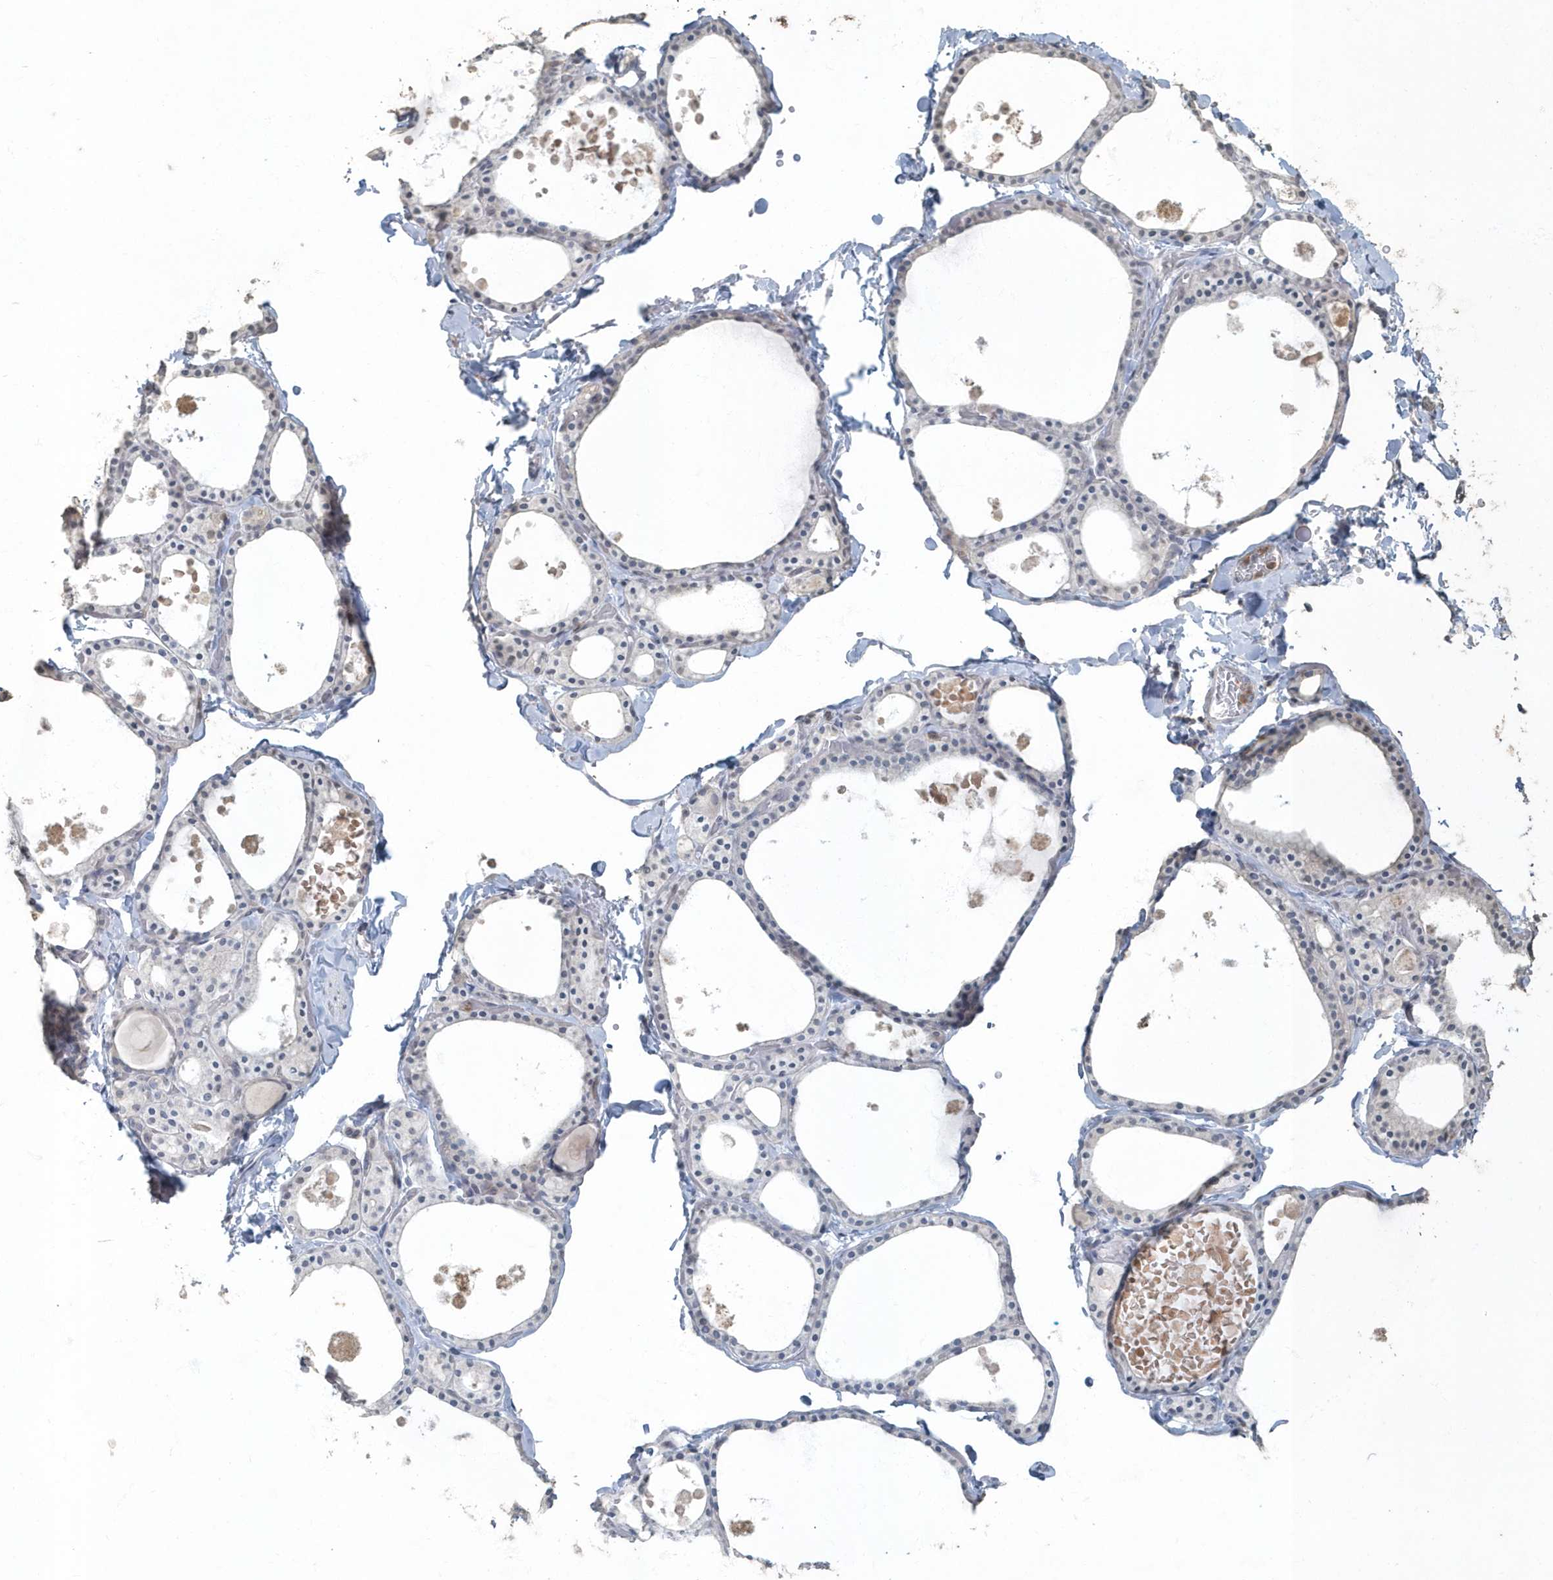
{"staining": {"intensity": "negative", "quantity": "none", "location": "none"}, "tissue": "thyroid gland", "cell_type": "Glandular cells", "image_type": "normal", "snomed": [{"axis": "morphology", "description": "Normal tissue, NOS"}, {"axis": "topography", "description": "Thyroid gland"}], "caption": "This is an immunohistochemistry image of unremarkable thyroid gland. There is no expression in glandular cells.", "gene": "MYOT", "patient": {"sex": "male", "age": 56}}